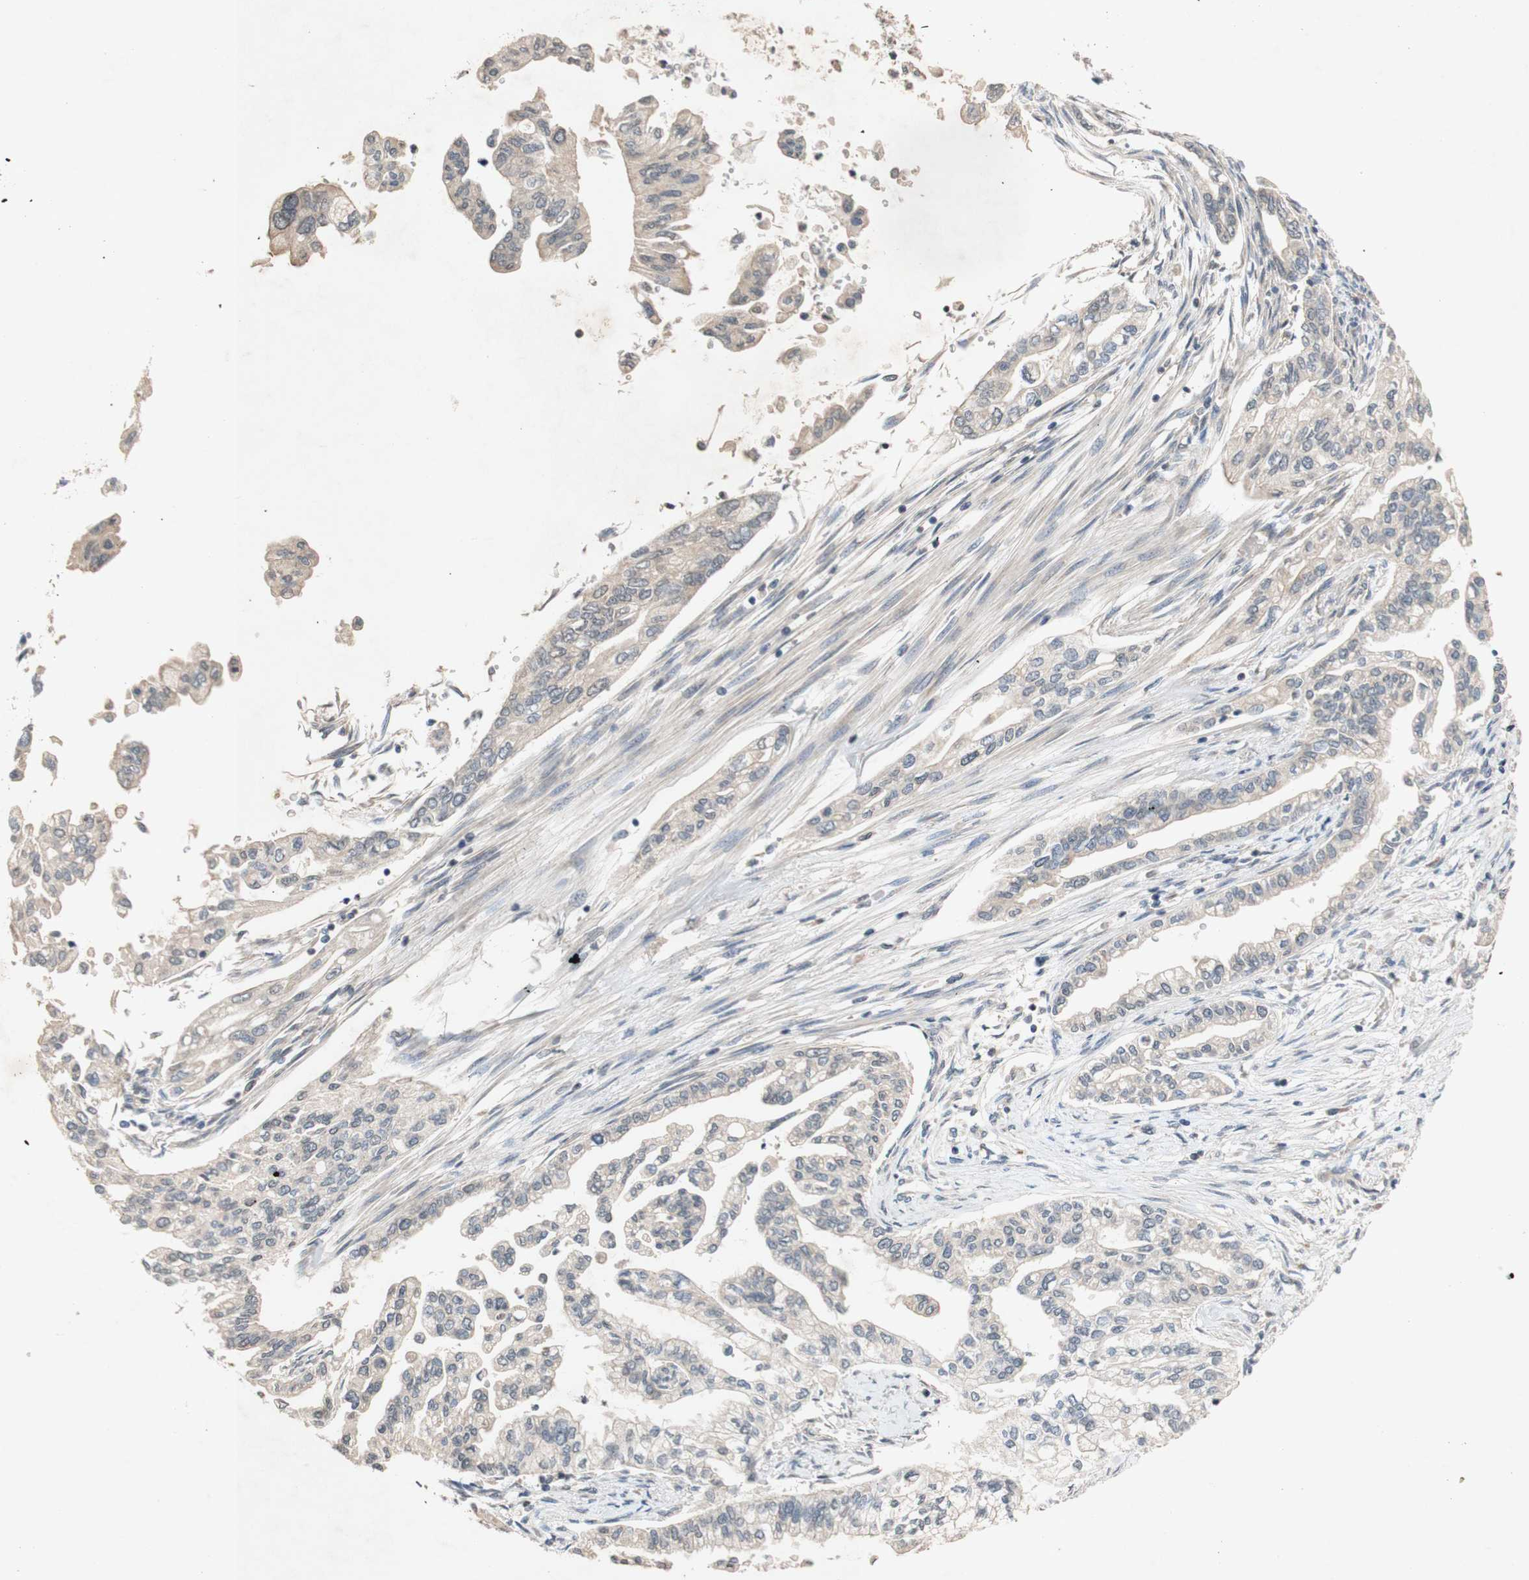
{"staining": {"intensity": "weak", "quantity": ">75%", "location": "cytoplasmic/membranous"}, "tissue": "pancreatic cancer", "cell_type": "Tumor cells", "image_type": "cancer", "snomed": [{"axis": "morphology", "description": "Normal tissue, NOS"}, {"axis": "topography", "description": "Pancreas"}], "caption": "Pancreatic cancer was stained to show a protein in brown. There is low levels of weak cytoplasmic/membranous expression in about >75% of tumor cells.", "gene": "PIN1", "patient": {"sex": "male", "age": 42}}